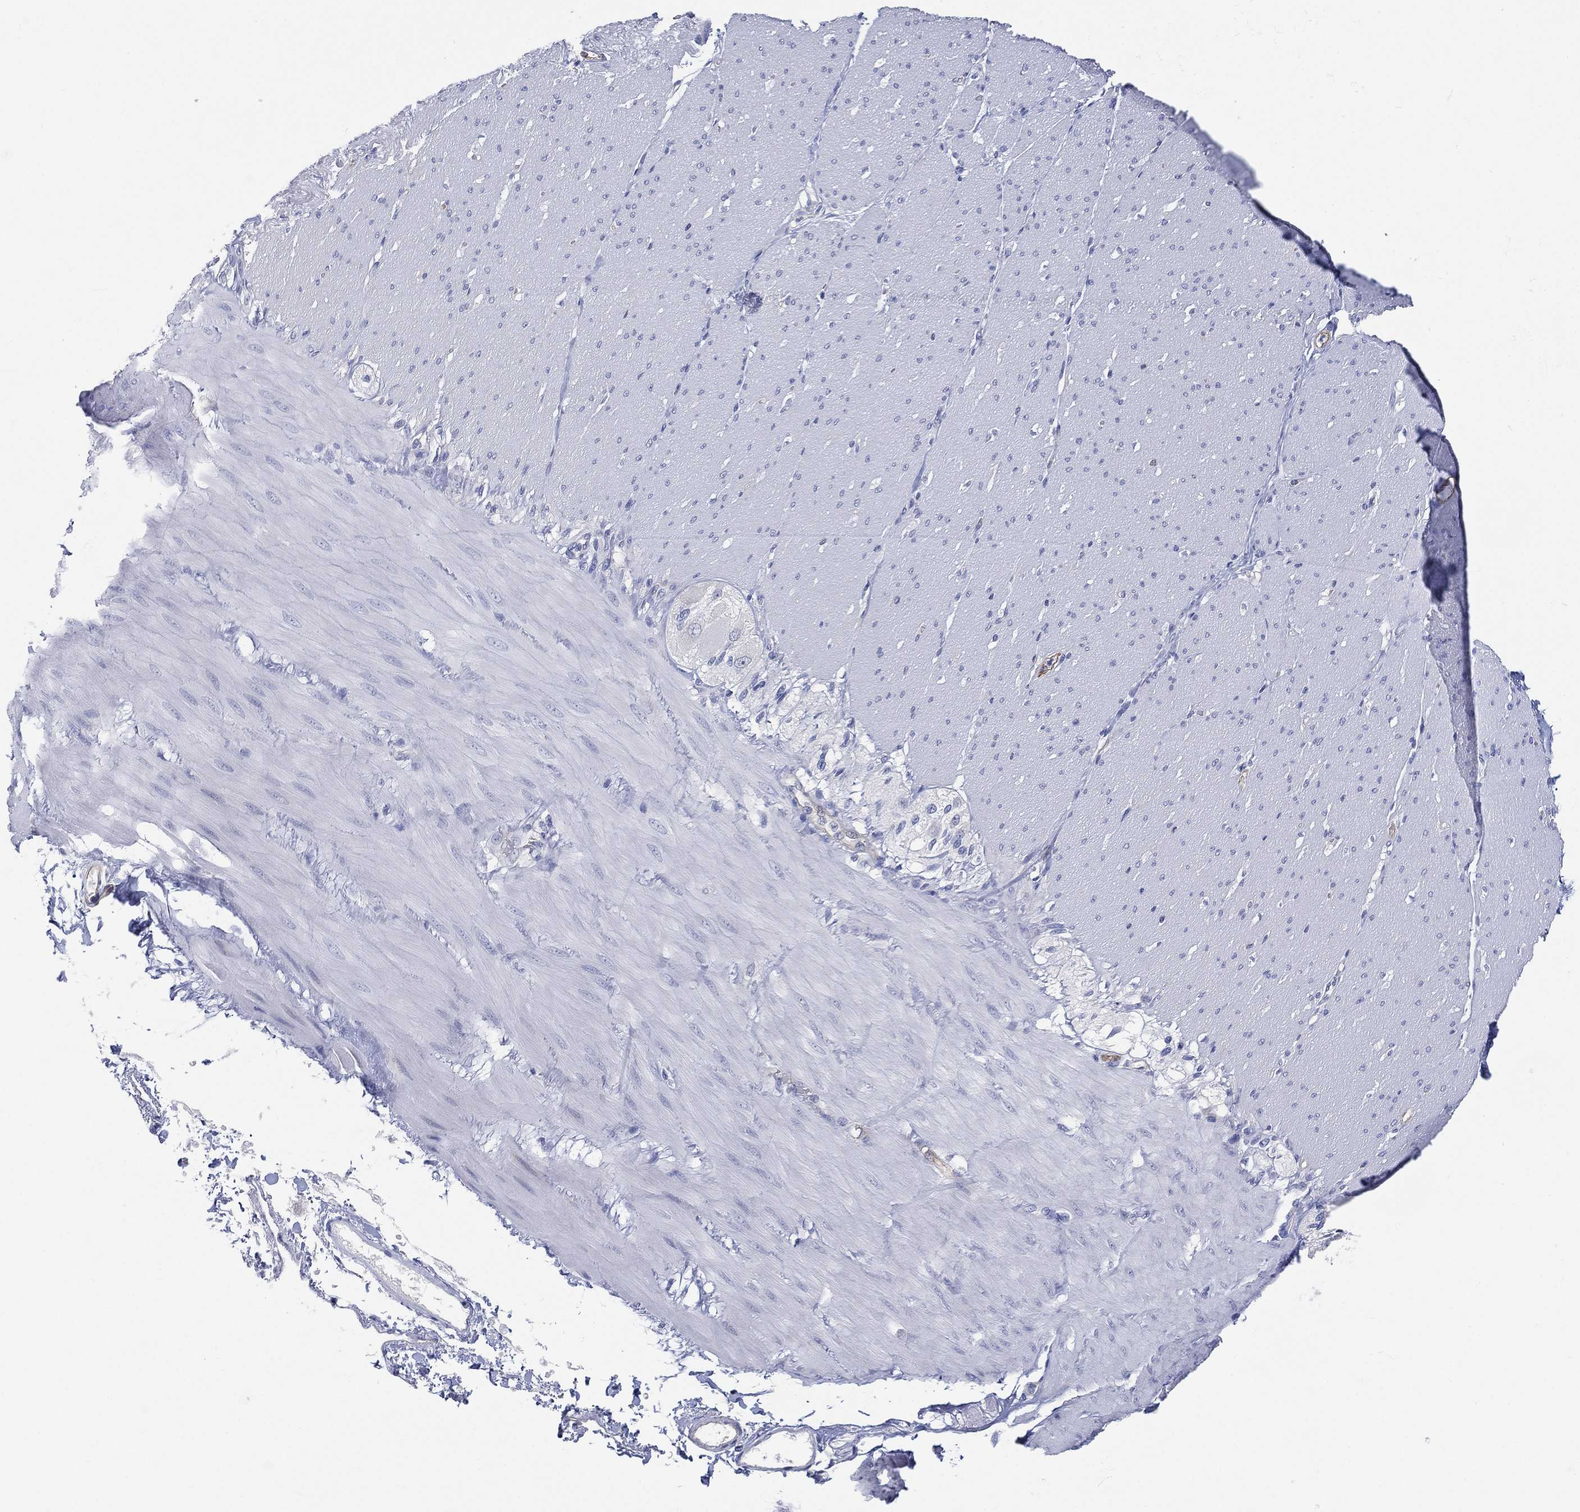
{"staining": {"intensity": "negative", "quantity": "none", "location": "none"}, "tissue": "adipose tissue", "cell_type": "Adipocytes", "image_type": "normal", "snomed": [{"axis": "morphology", "description": "Normal tissue, NOS"}, {"axis": "topography", "description": "Smooth muscle"}, {"axis": "topography", "description": "Duodenum"}, {"axis": "topography", "description": "Peripheral nerve tissue"}], "caption": "IHC of unremarkable human adipose tissue displays no expression in adipocytes.", "gene": "C5orf46", "patient": {"sex": "female", "age": 61}}